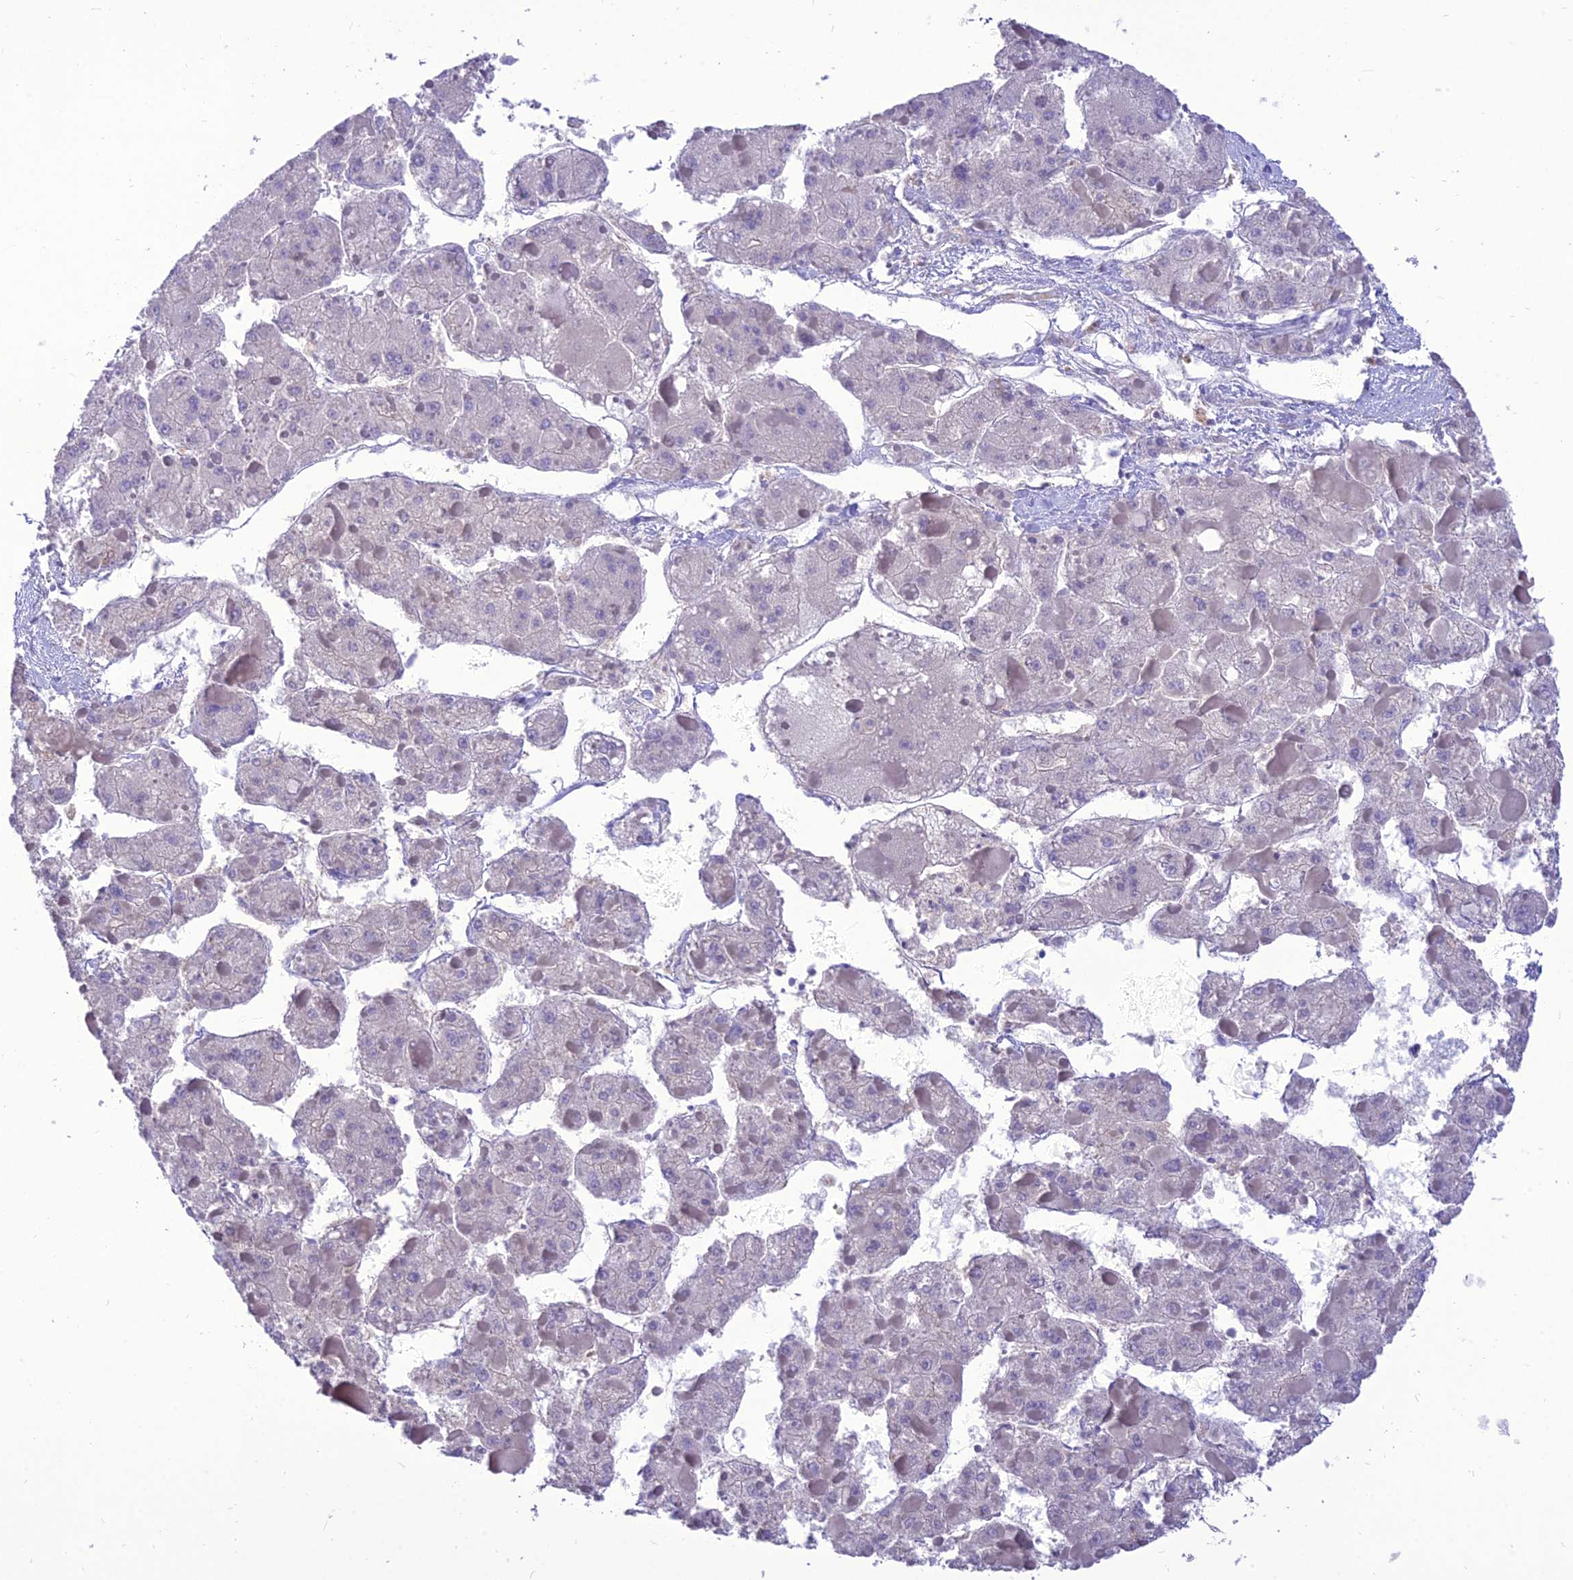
{"staining": {"intensity": "negative", "quantity": "none", "location": "none"}, "tissue": "liver cancer", "cell_type": "Tumor cells", "image_type": "cancer", "snomed": [{"axis": "morphology", "description": "Carcinoma, Hepatocellular, NOS"}, {"axis": "topography", "description": "Liver"}], "caption": "Tumor cells show no significant staining in liver cancer (hepatocellular carcinoma).", "gene": "TEKT3", "patient": {"sex": "female", "age": 73}}